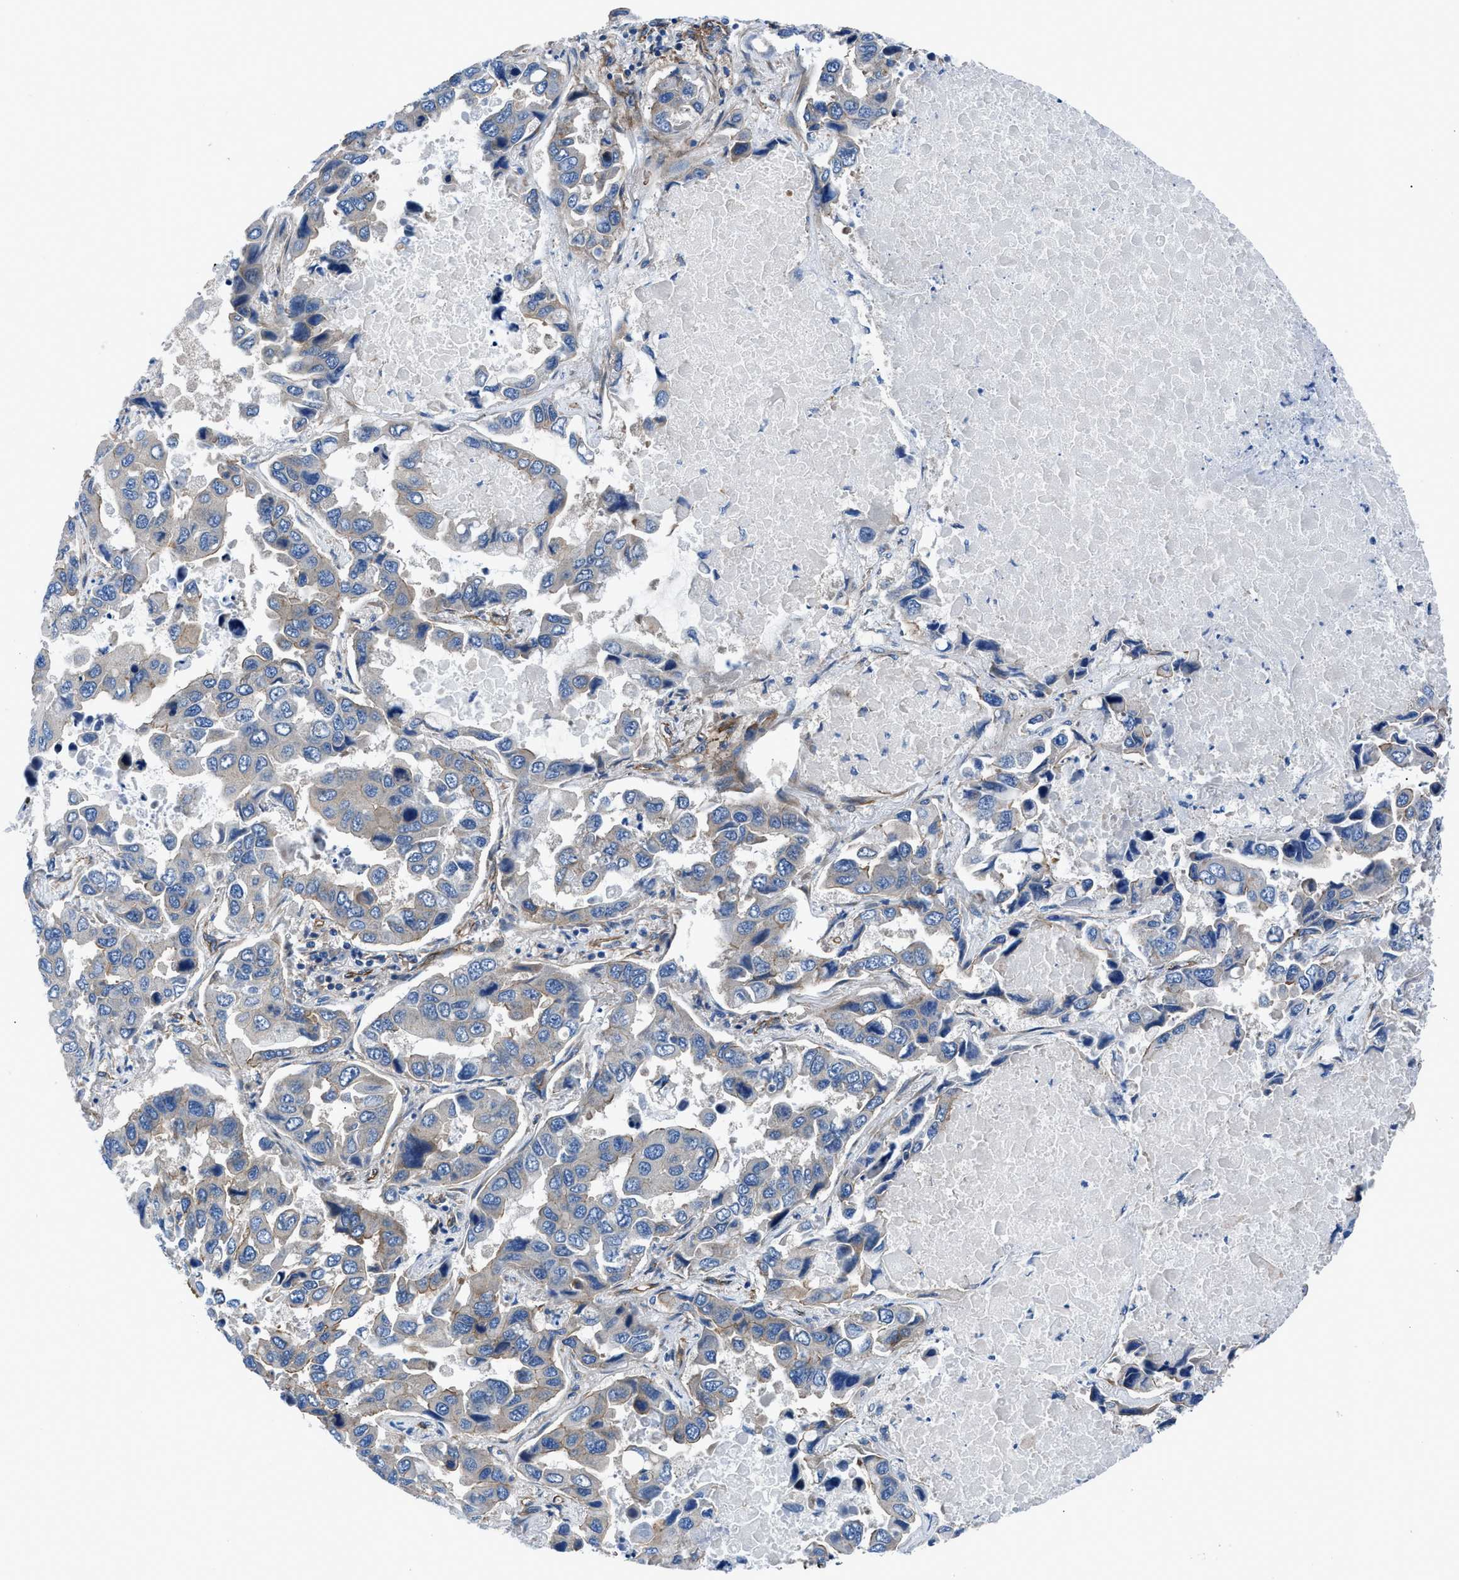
{"staining": {"intensity": "negative", "quantity": "none", "location": "none"}, "tissue": "lung cancer", "cell_type": "Tumor cells", "image_type": "cancer", "snomed": [{"axis": "morphology", "description": "Adenocarcinoma, NOS"}, {"axis": "topography", "description": "Lung"}], "caption": "High power microscopy histopathology image of an IHC image of adenocarcinoma (lung), revealing no significant positivity in tumor cells.", "gene": "TRIP4", "patient": {"sex": "male", "age": 64}}